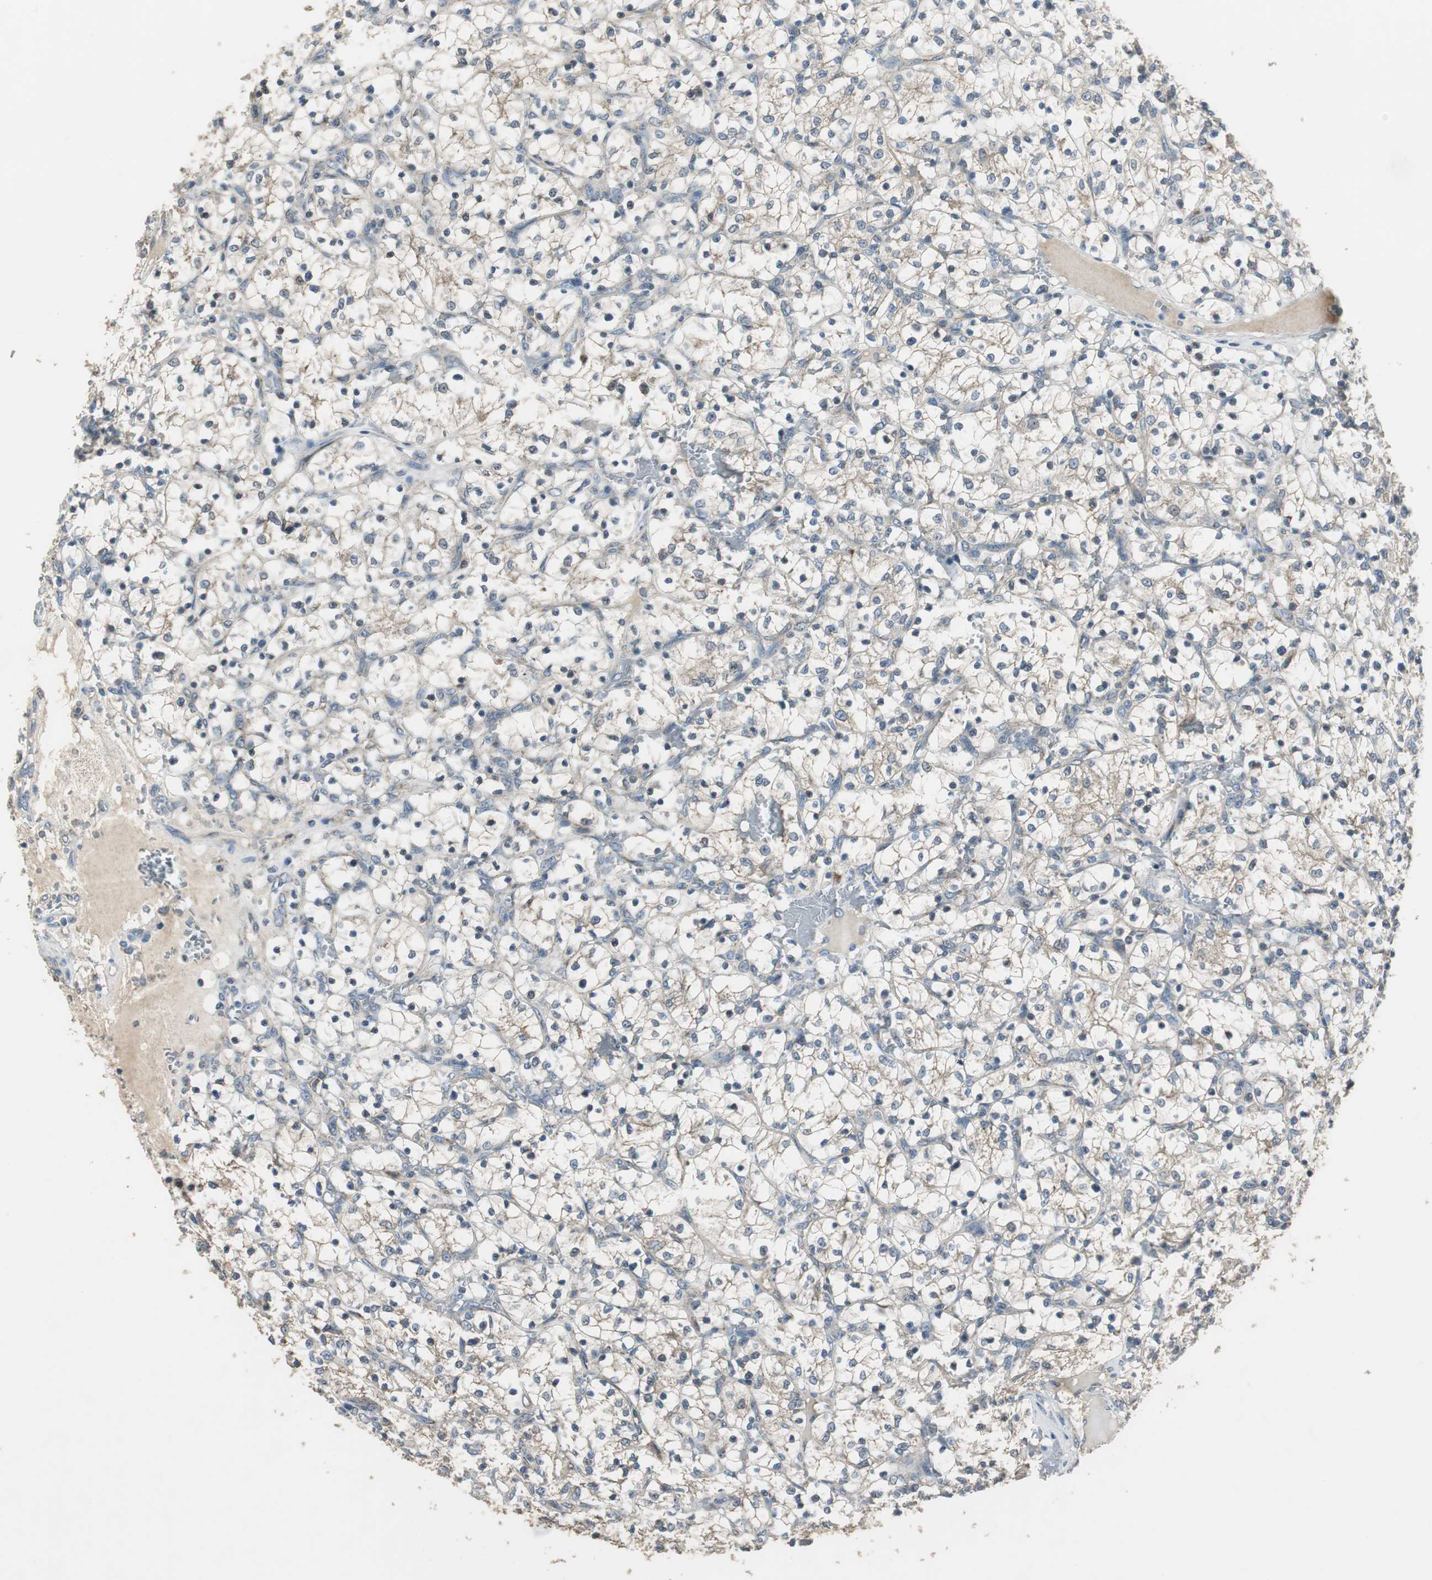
{"staining": {"intensity": "weak", "quantity": "25%-75%", "location": "cytoplasmic/membranous"}, "tissue": "renal cancer", "cell_type": "Tumor cells", "image_type": "cancer", "snomed": [{"axis": "morphology", "description": "Adenocarcinoma, NOS"}, {"axis": "topography", "description": "Kidney"}], "caption": "A high-resolution photomicrograph shows immunohistochemistry staining of renal adenocarcinoma, which exhibits weak cytoplasmic/membranous staining in about 25%-75% of tumor cells.", "gene": "MSTO1", "patient": {"sex": "female", "age": 69}}